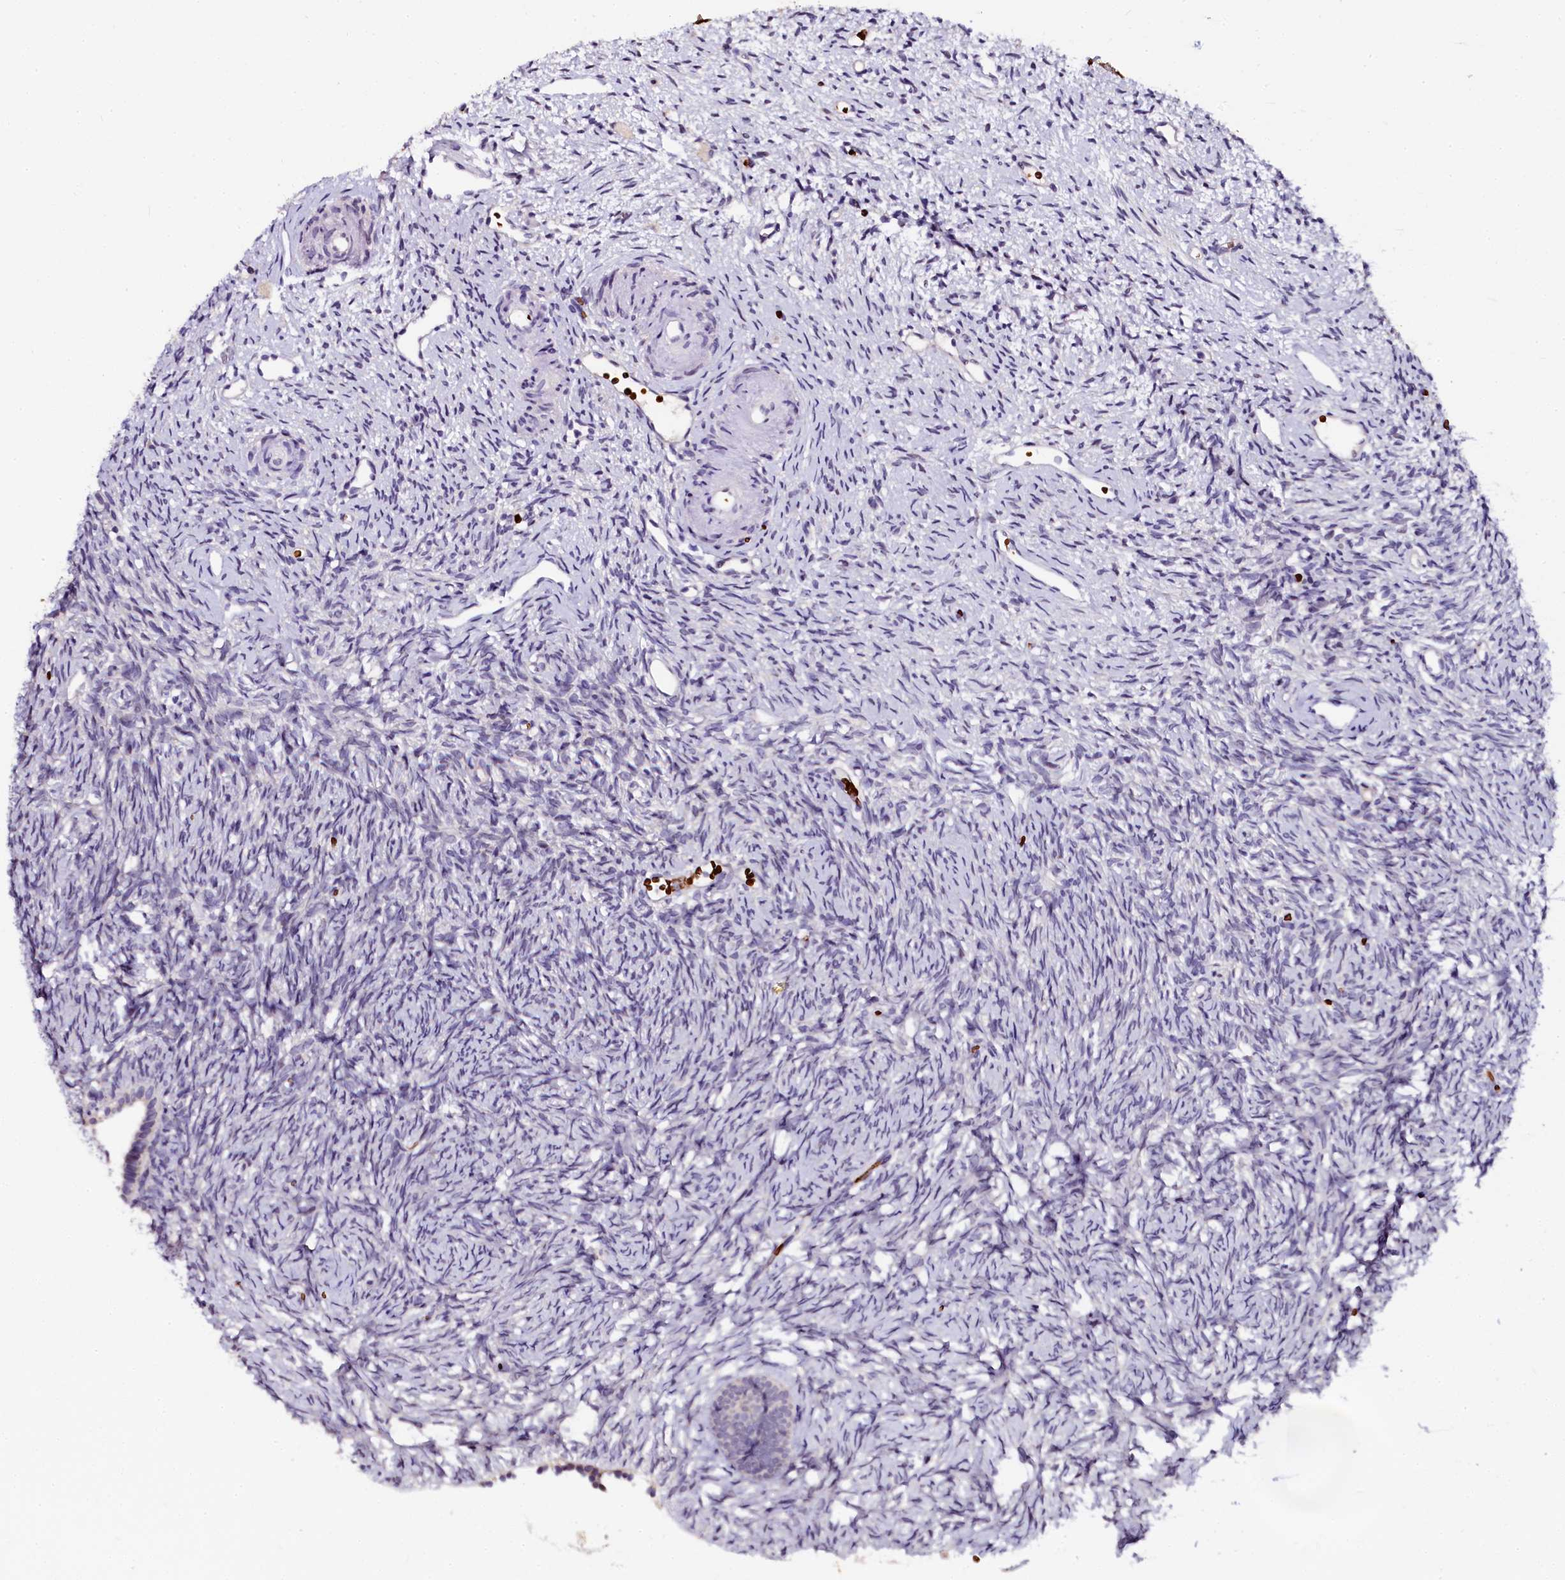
{"staining": {"intensity": "negative", "quantity": "none", "location": "none"}, "tissue": "ovary", "cell_type": "Follicle cells", "image_type": "normal", "snomed": [{"axis": "morphology", "description": "Normal tissue, NOS"}, {"axis": "topography", "description": "Ovary"}], "caption": "Immunohistochemistry photomicrograph of benign ovary: ovary stained with DAB reveals no significant protein expression in follicle cells. (DAB immunohistochemistry visualized using brightfield microscopy, high magnification).", "gene": "CTDSPL2", "patient": {"sex": "female", "age": 51}}